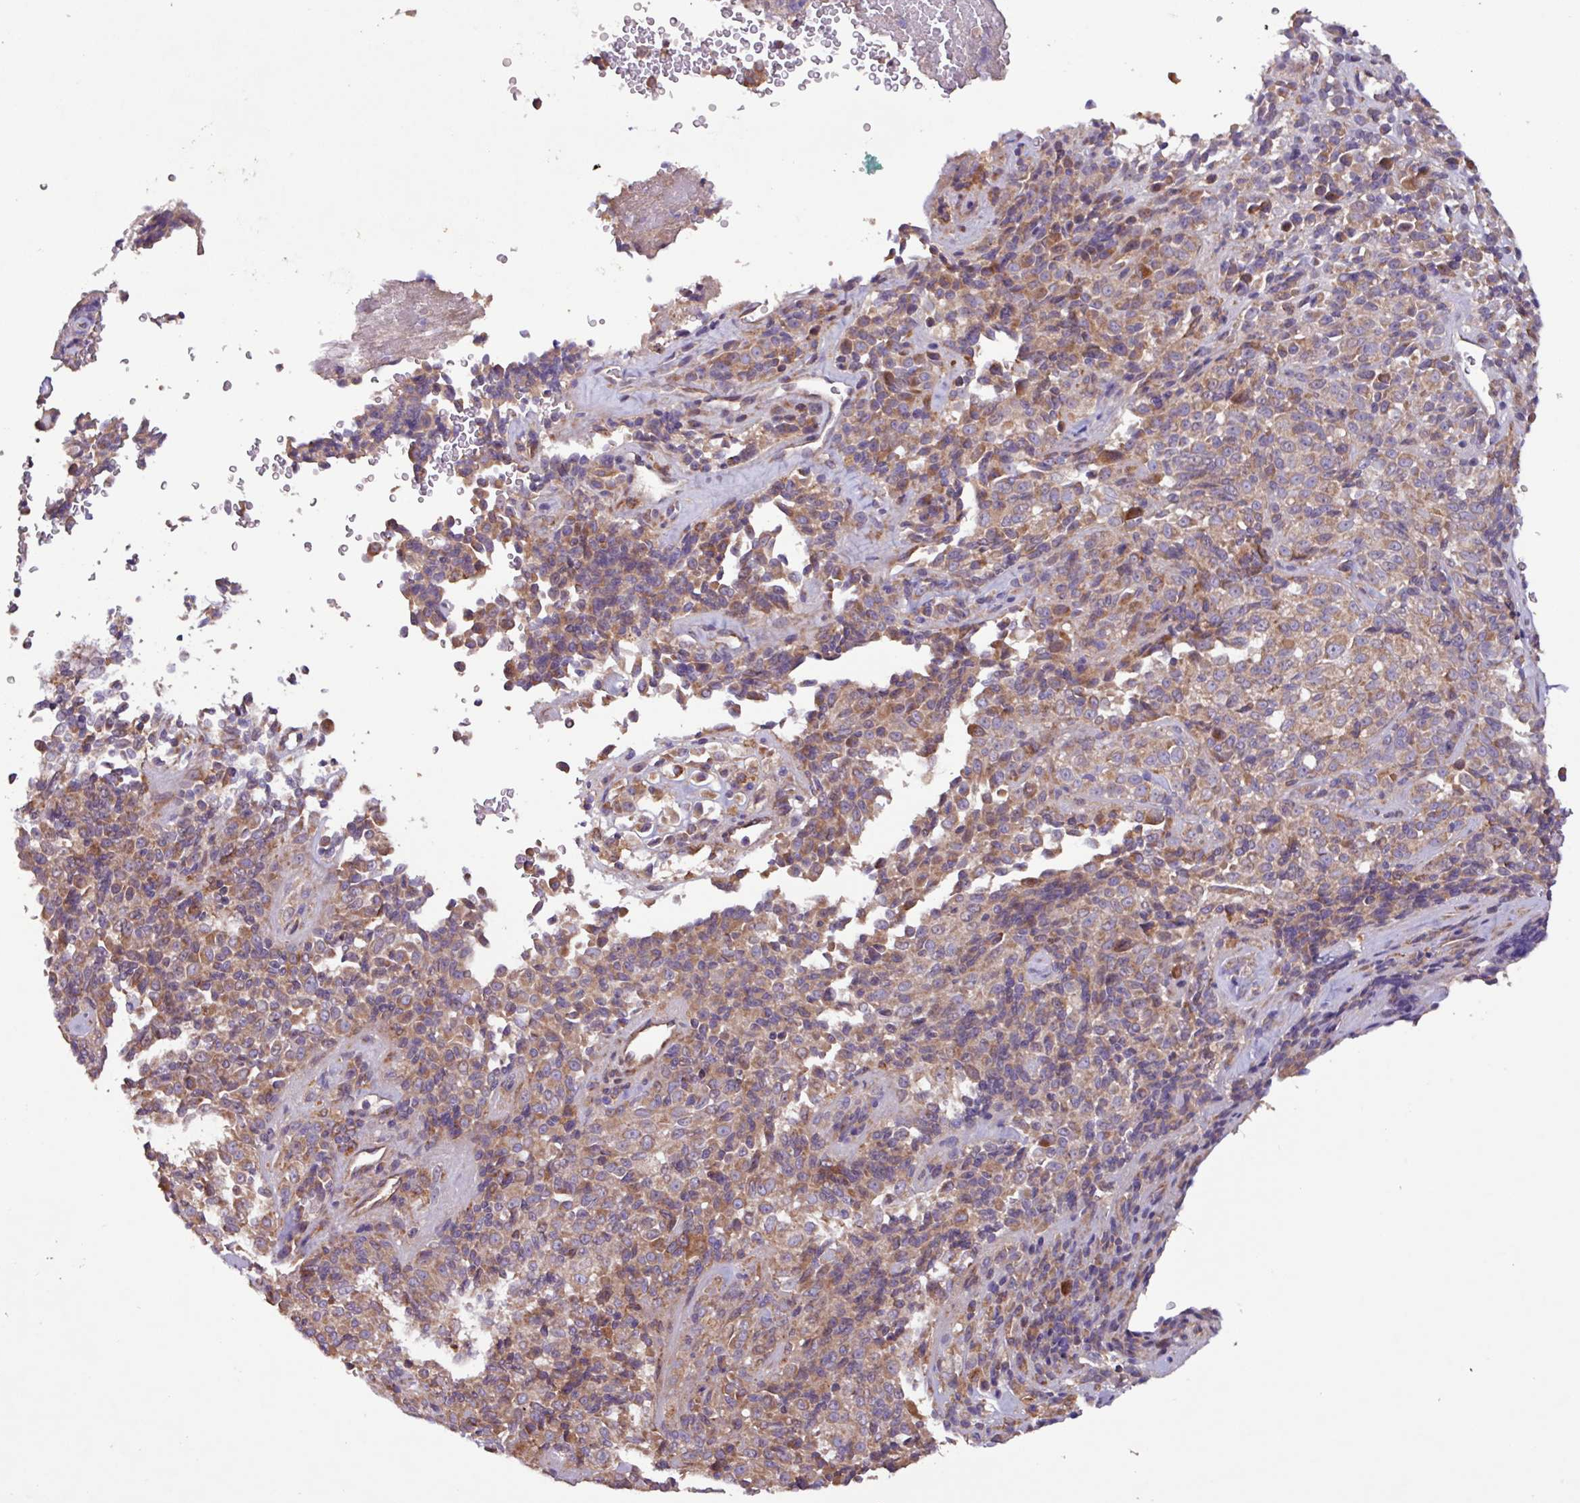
{"staining": {"intensity": "moderate", "quantity": "25%-75%", "location": "cytoplasmic/membranous"}, "tissue": "melanoma", "cell_type": "Tumor cells", "image_type": "cancer", "snomed": [{"axis": "morphology", "description": "Malignant melanoma, Metastatic site"}, {"axis": "topography", "description": "Brain"}], "caption": "A brown stain labels moderate cytoplasmic/membranous staining of a protein in malignant melanoma (metastatic site) tumor cells.", "gene": "PTPRQ", "patient": {"sex": "female", "age": 56}}